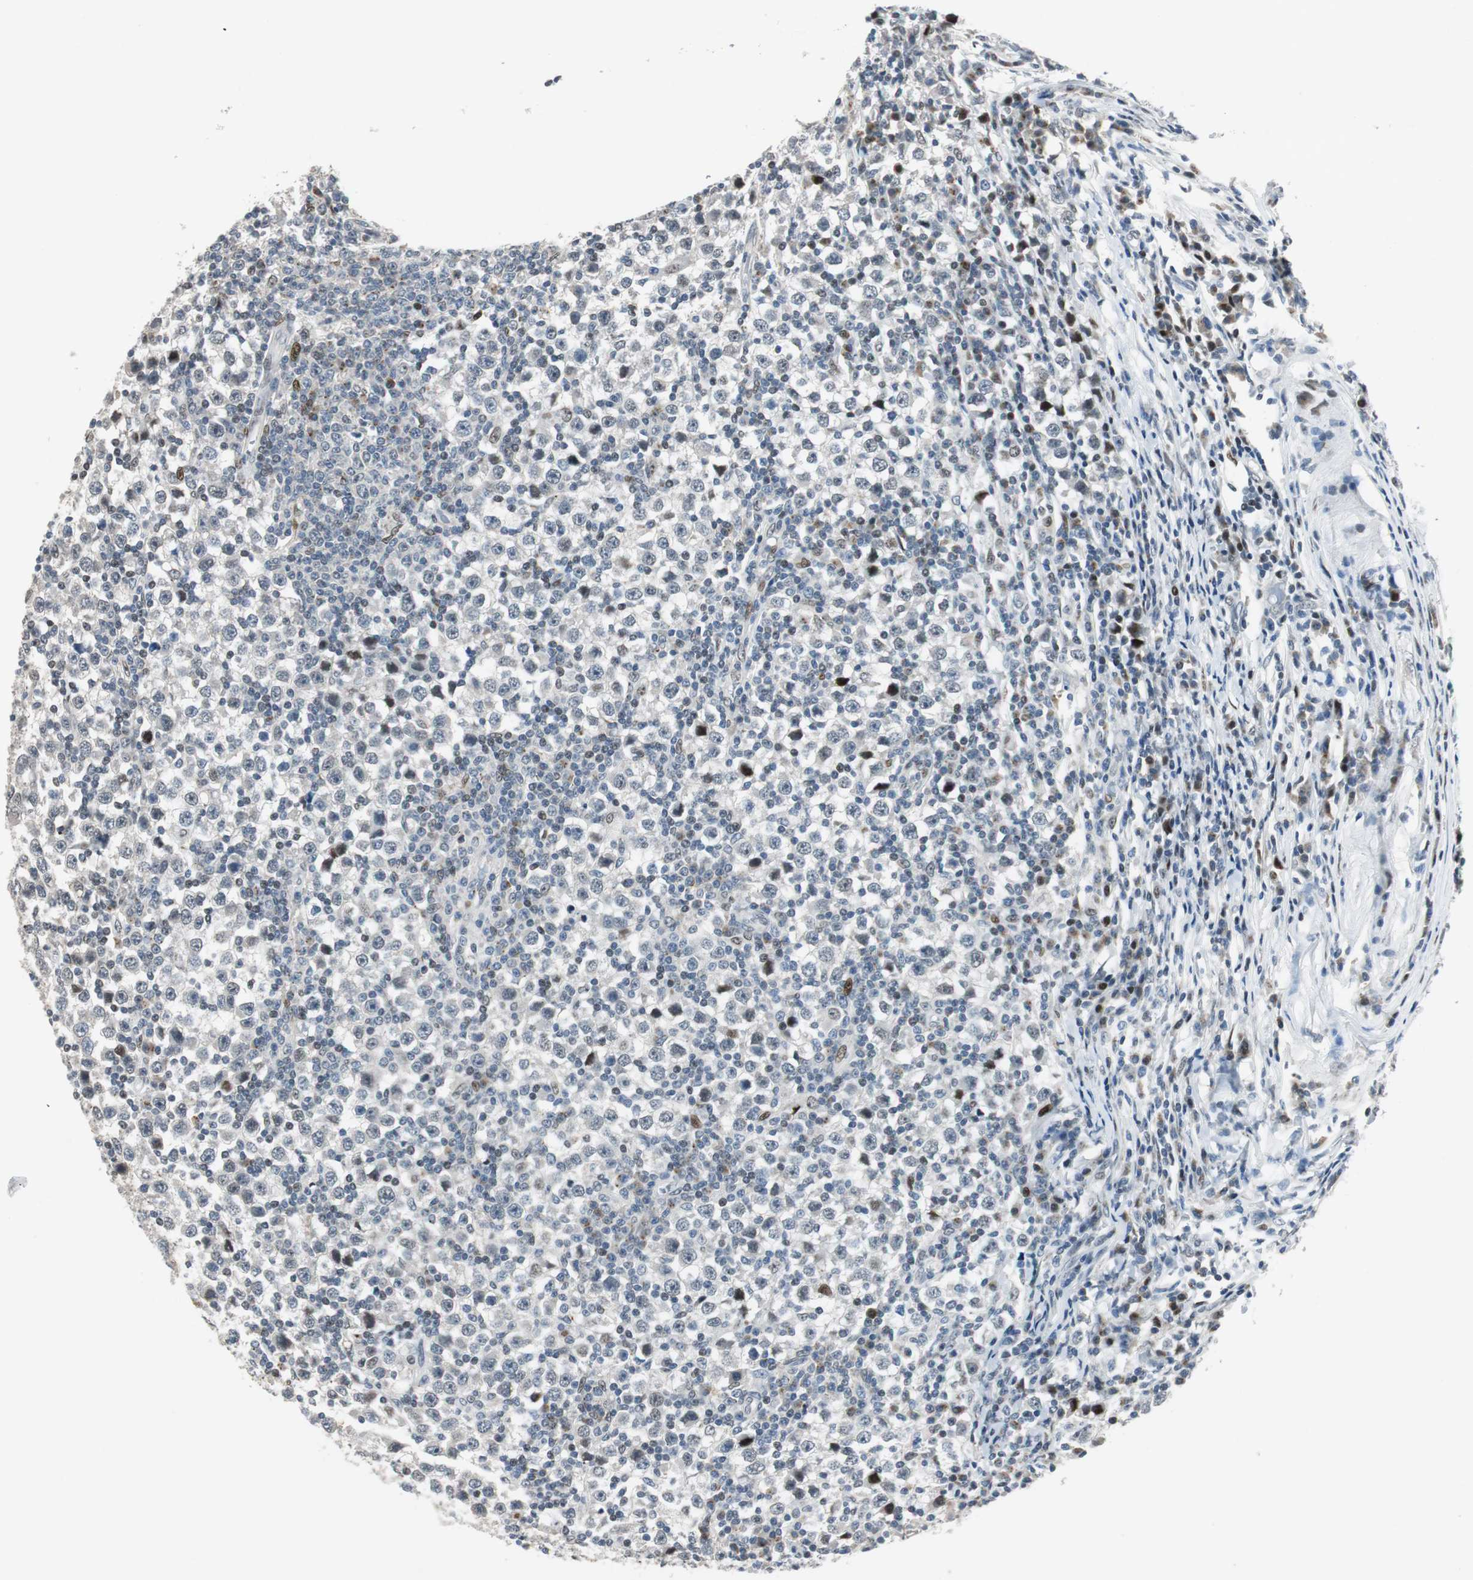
{"staining": {"intensity": "negative", "quantity": "none", "location": "none"}, "tissue": "testis cancer", "cell_type": "Tumor cells", "image_type": "cancer", "snomed": [{"axis": "morphology", "description": "Seminoma, NOS"}, {"axis": "topography", "description": "Testis"}], "caption": "There is no significant staining in tumor cells of seminoma (testis).", "gene": "AJUBA", "patient": {"sex": "male", "age": 65}}